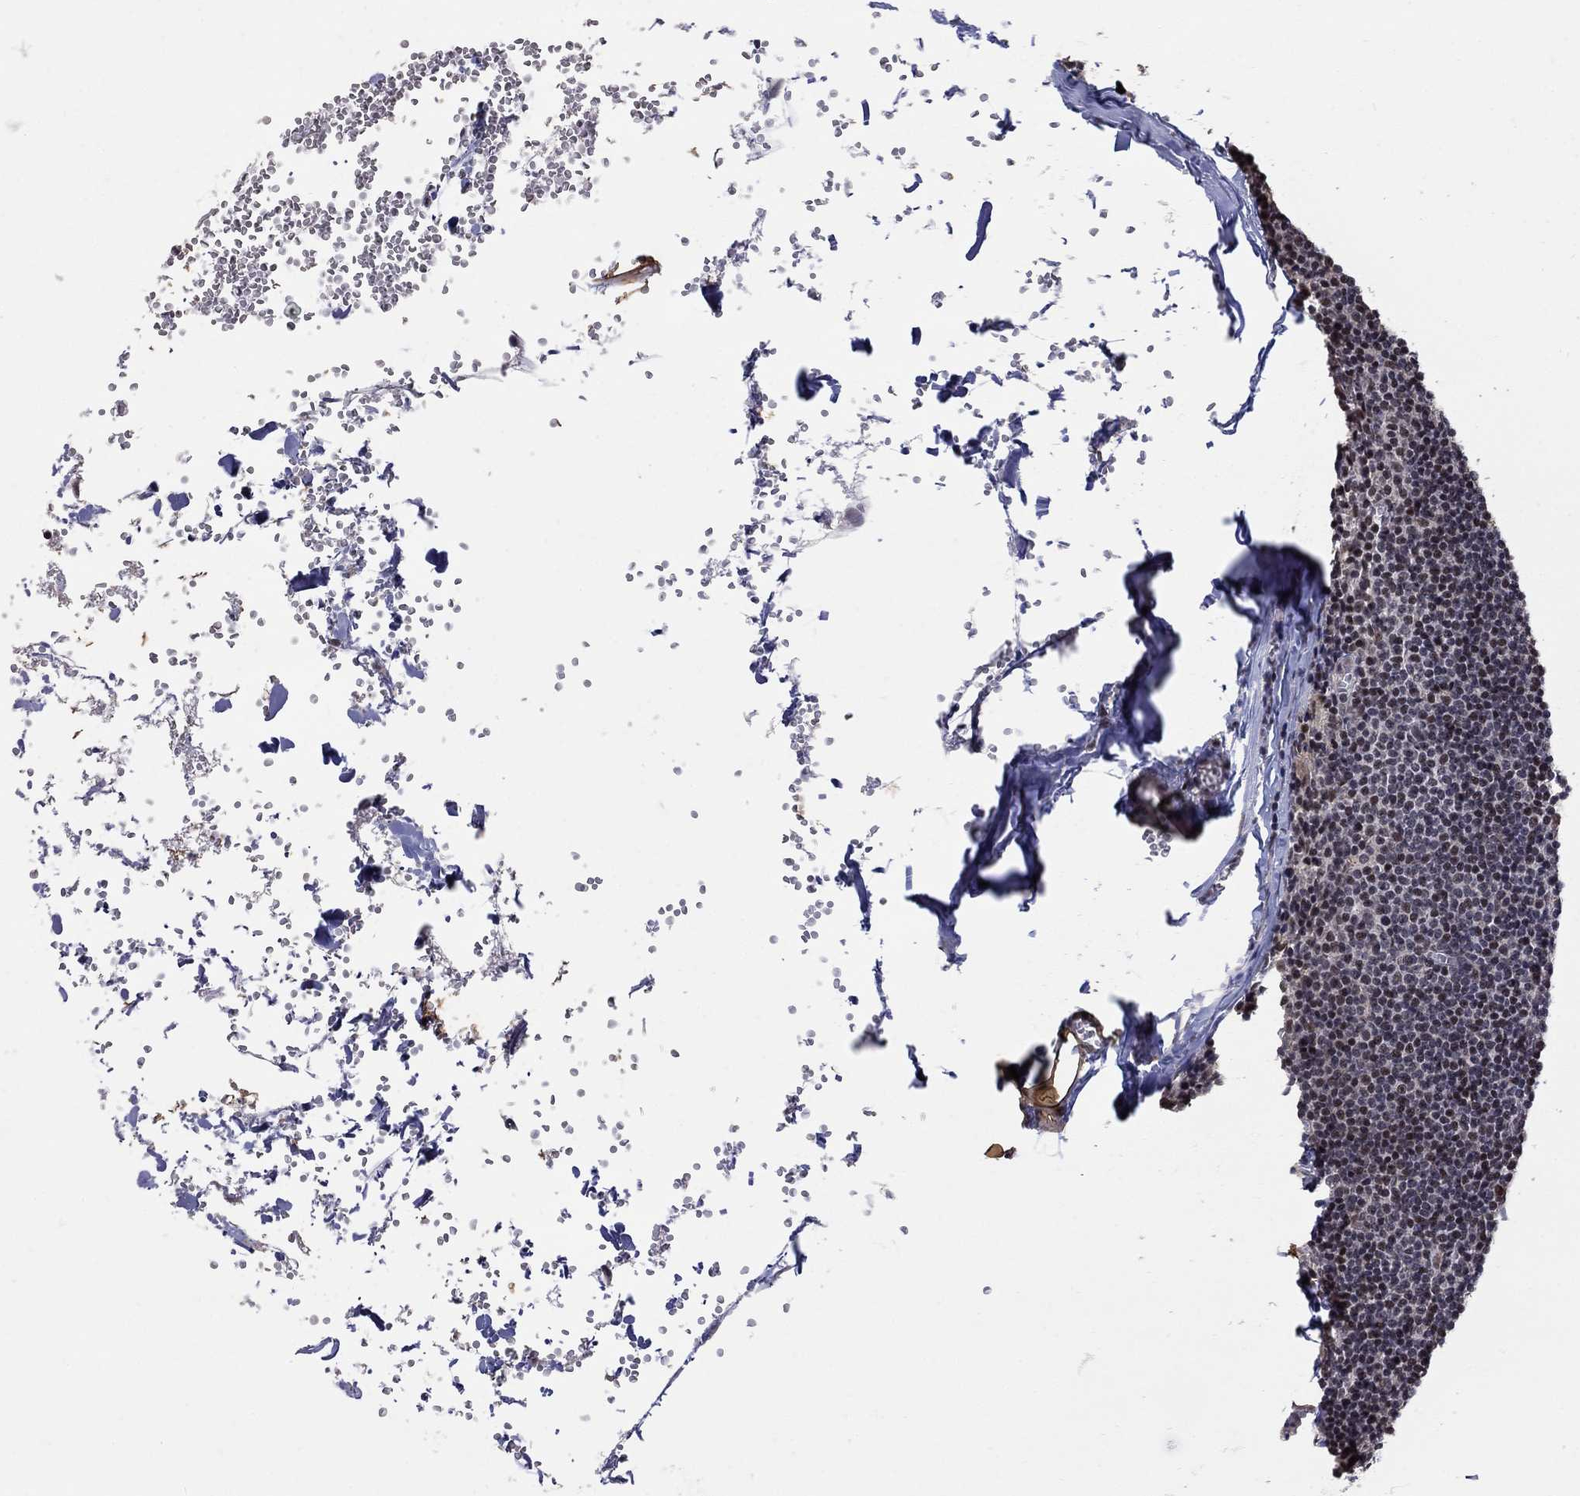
{"staining": {"intensity": "moderate", "quantity": "<25%", "location": "nuclear"}, "tissue": "lymph node", "cell_type": "Non-germinal center cells", "image_type": "normal", "snomed": [{"axis": "morphology", "description": "Normal tissue, NOS"}, {"axis": "topography", "description": "Lymph node"}], "caption": "Unremarkable lymph node displays moderate nuclear positivity in approximately <25% of non-germinal center cells, visualized by immunohistochemistry. (brown staining indicates protein expression, while blue staining denotes nuclei).", "gene": "PNISR", "patient": {"sex": "male", "age": 59}}